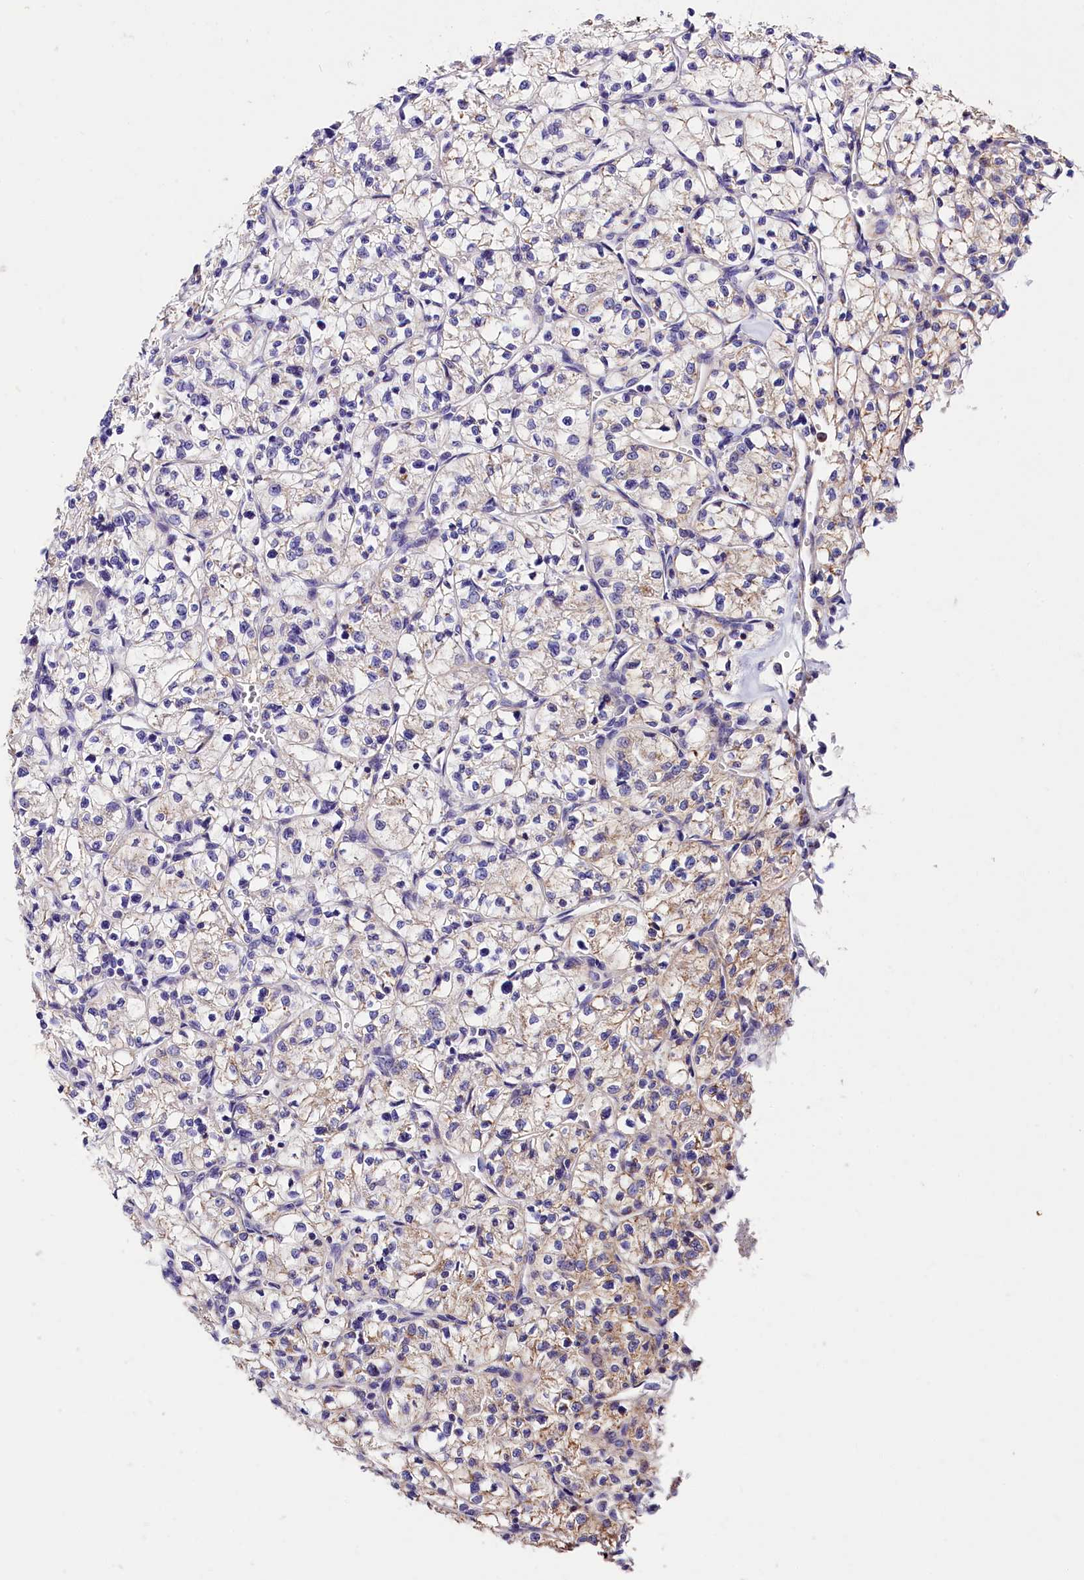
{"staining": {"intensity": "weak", "quantity": "<25%", "location": "cytoplasmic/membranous"}, "tissue": "renal cancer", "cell_type": "Tumor cells", "image_type": "cancer", "snomed": [{"axis": "morphology", "description": "Adenocarcinoma, NOS"}, {"axis": "topography", "description": "Kidney"}], "caption": "IHC photomicrograph of neoplastic tissue: renal cancer stained with DAB demonstrates no significant protein staining in tumor cells.", "gene": "ACAA2", "patient": {"sex": "female", "age": 64}}